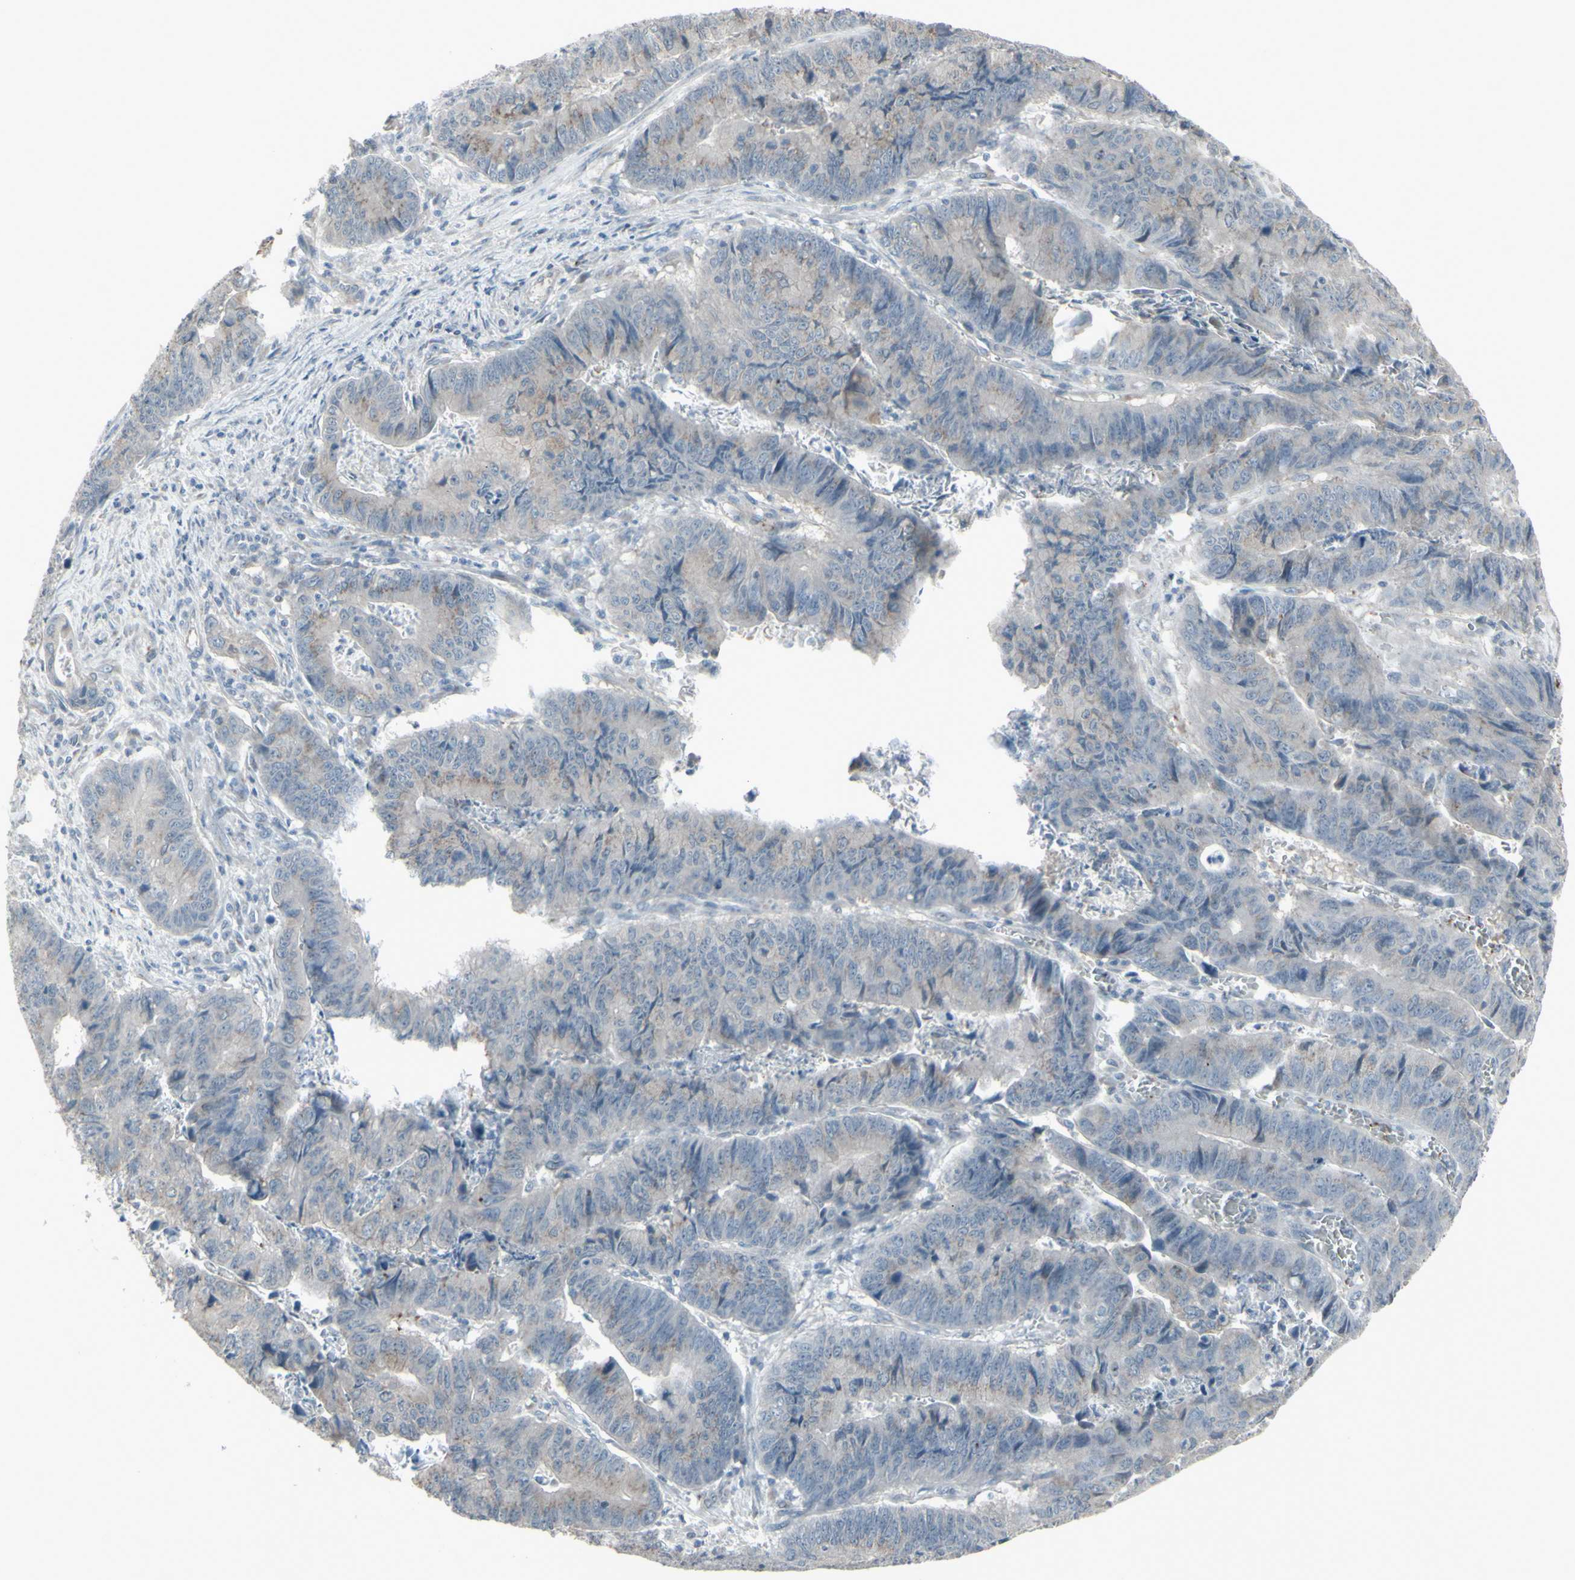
{"staining": {"intensity": "weak", "quantity": "25%-75%", "location": "cytoplasmic/membranous"}, "tissue": "stomach cancer", "cell_type": "Tumor cells", "image_type": "cancer", "snomed": [{"axis": "morphology", "description": "Adenocarcinoma, NOS"}, {"axis": "topography", "description": "Stomach, lower"}], "caption": "IHC staining of stomach adenocarcinoma, which demonstrates low levels of weak cytoplasmic/membranous expression in about 25%-75% of tumor cells indicating weak cytoplasmic/membranous protein staining. The staining was performed using DAB (3,3'-diaminobenzidine) (brown) for protein detection and nuclei were counterstained in hematoxylin (blue).", "gene": "CD79B", "patient": {"sex": "male", "age": 77}}